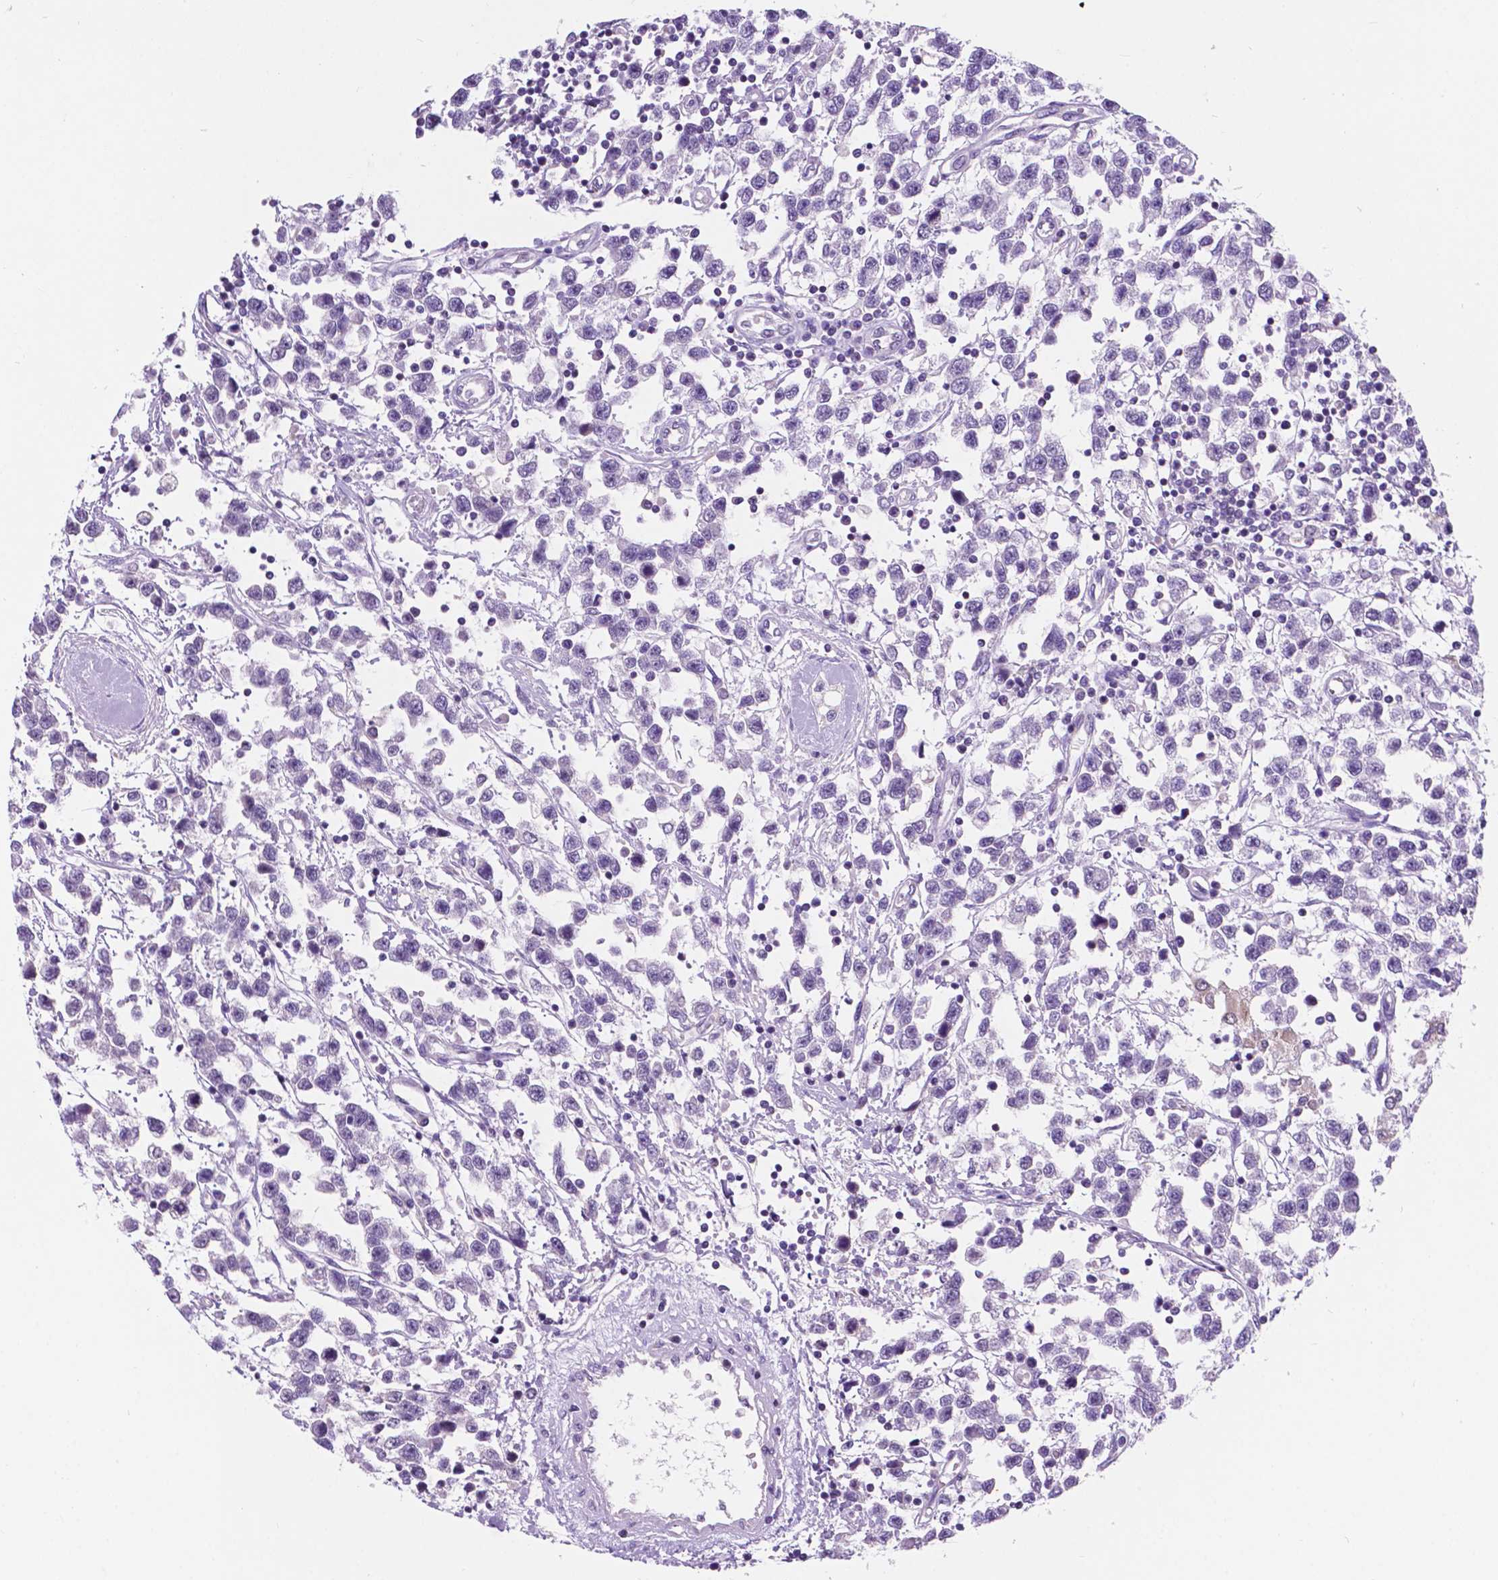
{"staining": {"intensity": "negative", "quantity": "none", "location": "none"}, "tissue": "testis cancer", "cell_type": "Tumor cells", "image_type": "cancer", "snomed": [{"axis": "morphology", "description": "Seminoma, NOS"}, {"axis": "topography", "description": "Testis"}], "caption": "Seminoma (testis) was stained to show a protein in brown. There is no significant staining in tumor cells.", "gene": "TRPV5", "patient": {"sex": "male", "age": 34}}